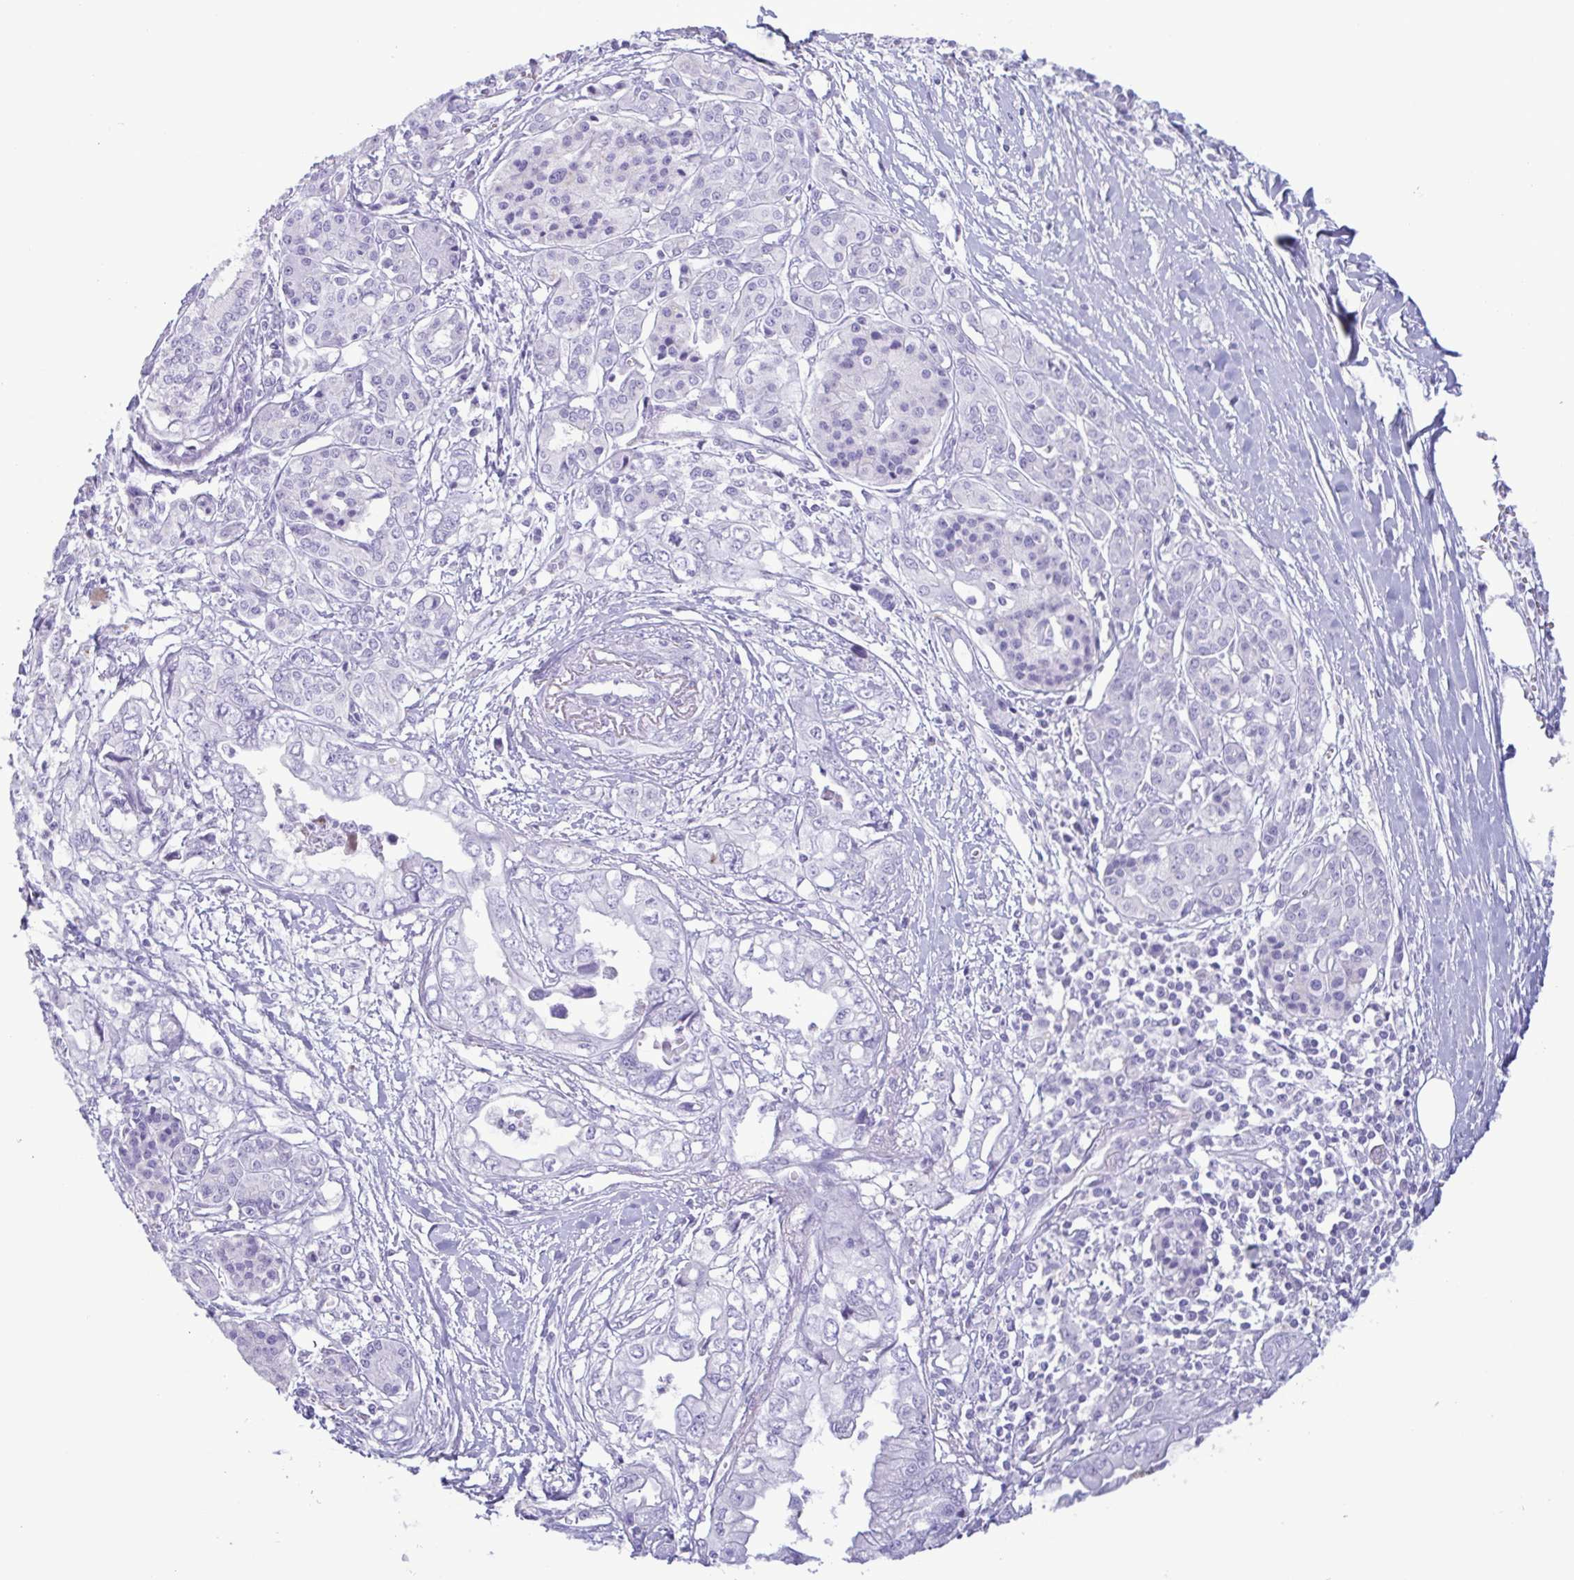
{"staining": {"intensity": "negative", "quantity": "none", "location": "none"}, "tissue": "pancreatic cancer", "cell_type": "Tumor cells", "image_type": "cancer", "snomed": [{"axis": "morphology", "description": "Adenocarcinoma, NOS"}, {"axis": "topography", "description": "Pancreas"}], "caption": "There is no significant positivity in tumor cells of pancreatic cancer. The staining was performed using DAB (3,3'-diaminobenzidine) to visualize the protein expression in brown, while the nuclei were stained in blue with hematoxylin (Magnification: 20x).", "gene": "LTF", "patient": {"sex": "male", "age": 68}}